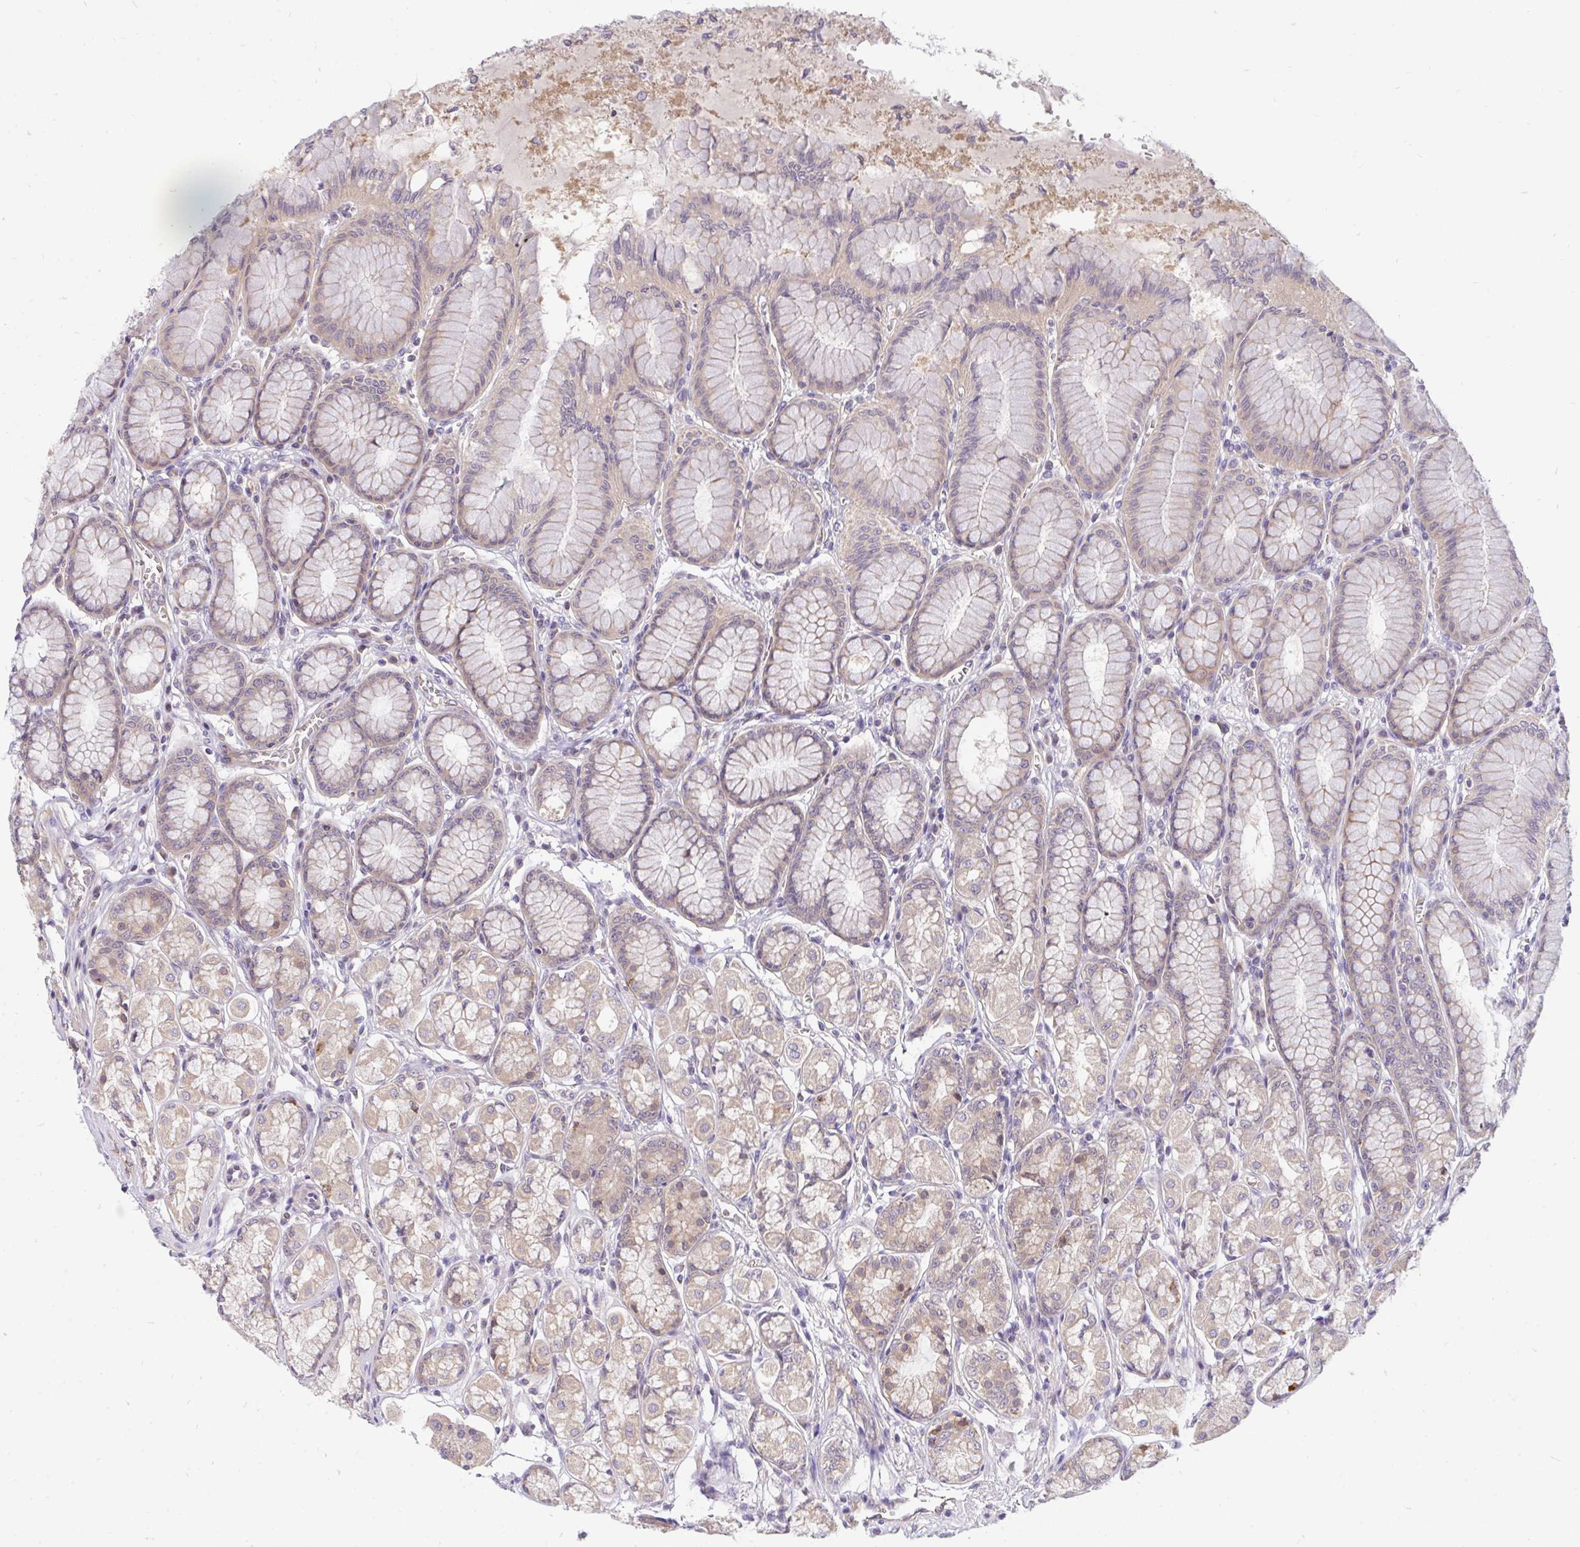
{"staining": {"intensity": "weak", "quantity": "25%-75%", "location": "cytoplasmic/membranous"}, "tissue": "stomach", "cell_type": "Glandular cells", "image_type": "normal", "snomed": [{"axis": "morphology", "description": "Normal tissue, NOS"}, {"axis": "topography", "description": "Stomach"}, {"axis": "topography", "description": "Stomach, lower"}], "caption": "Stomach stained with immunohistochemistry (IHC) demonstrates weak cytoplasmic/membranous positivity in approximately 25%-75% of glandular cells.", "gene": "C19orf54", "patient": {"sex": "male", "age": 76}}